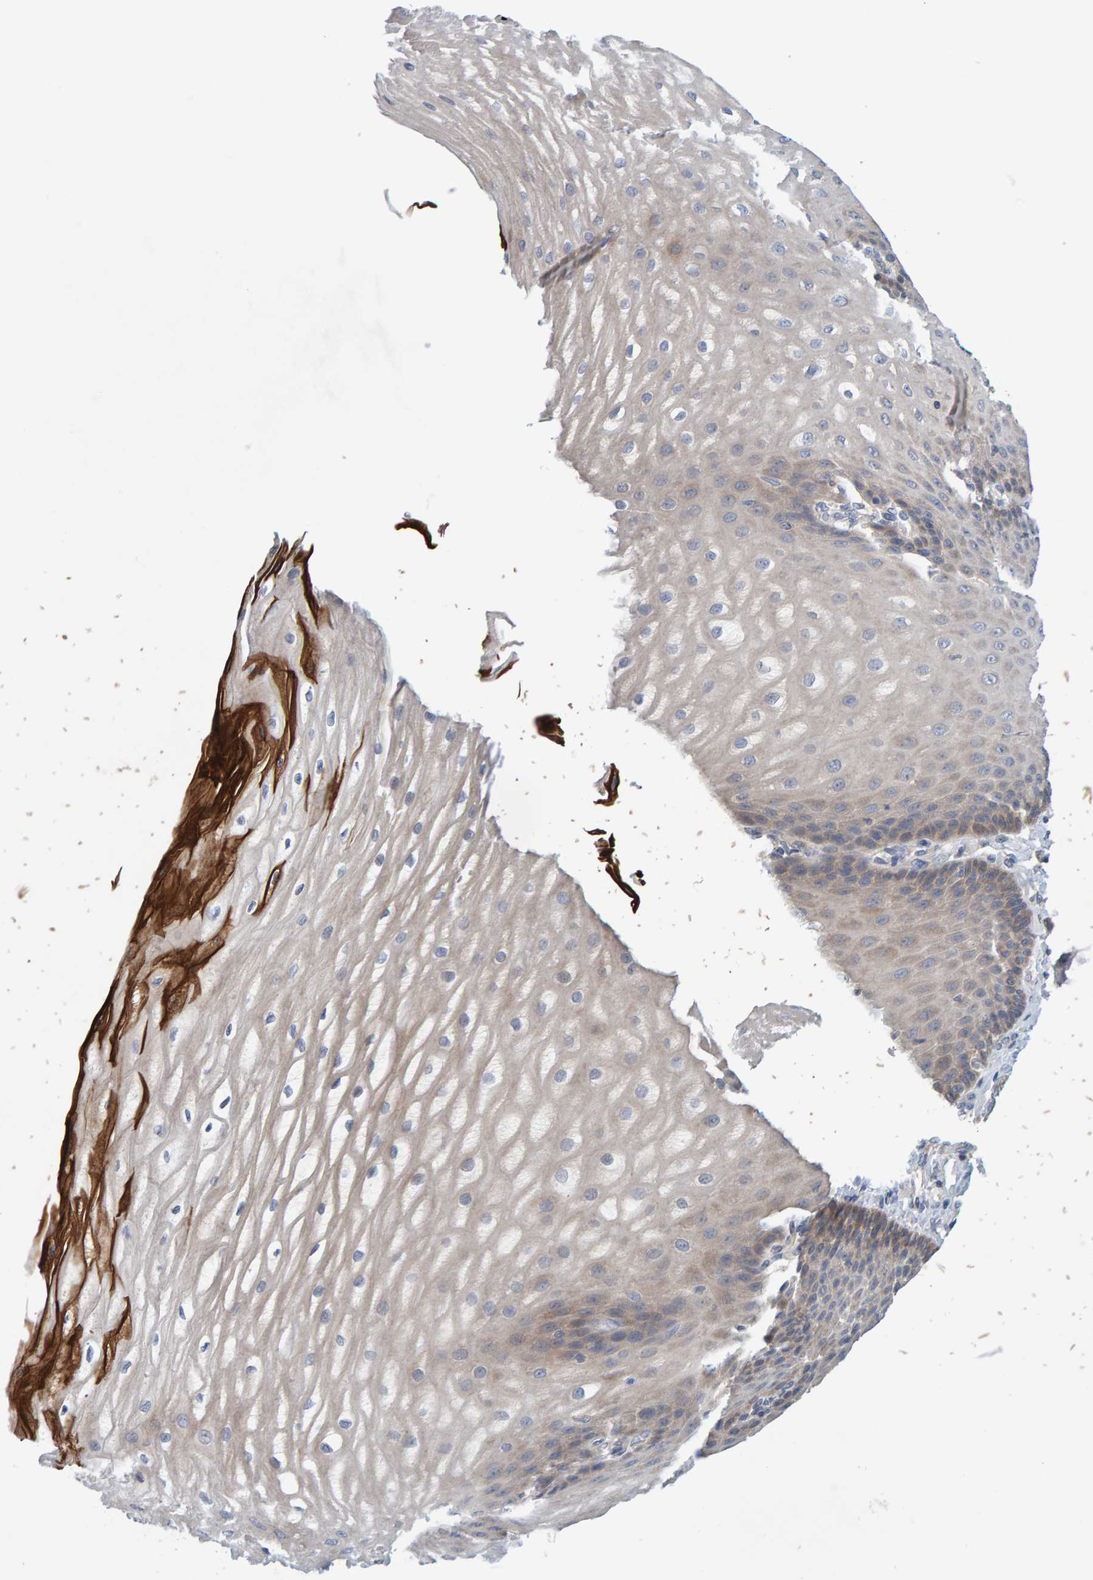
{"staining": {"intensity": "moderate", "quantity": "25%-75%", "location": "cytoplasmic/membranous"}, "tissue": "esophagus", "cell_type": "Squamous epithelial cells", "image_type": "normal", "snomed": [{"axis": "morphology", "description": "Normal tissue, NOS"}, {"axis": "topography", "description": "Esophagus"}], "caption": "Benign esophagus shows moderate cytoplasmic/membranous expression in approximately 25%-75% of squamous epithelial cells.", "gene": "TATDN1", "patient": {"sex": "male", "age": 54}}